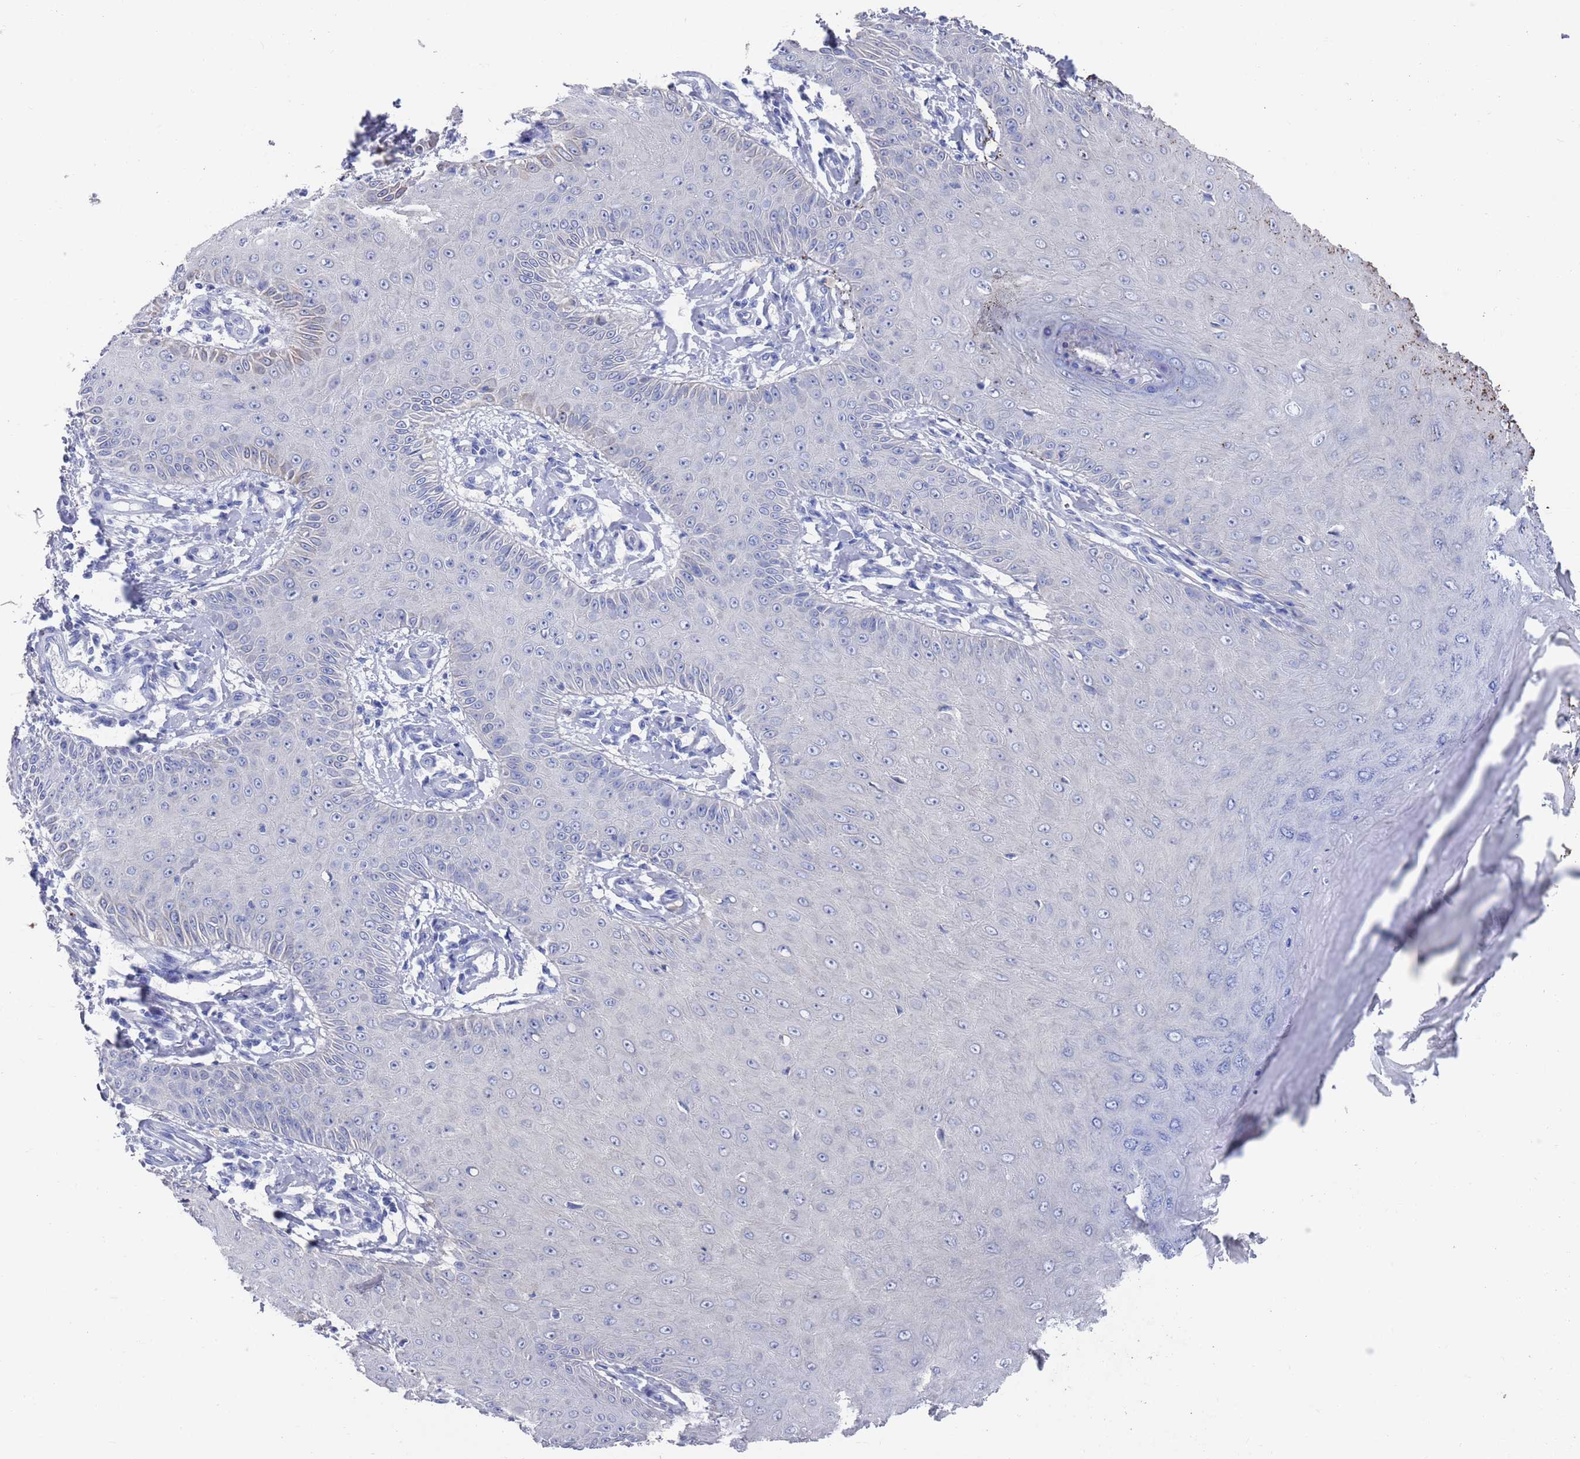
{"staining": {"intensity": "negative", "quantity": "none", "location": "none"}, "tissue": "skin cancer", "cell_type": "Tumor cells", "image_type": "cancer", "snomed": [{"axis": "morphology", "description": "Squamous cell carcinoma, NOS"}, {"axis": "topography", "description": "Skin"}], "caption": "Histopathology image shows no protein staining in tumor cells of skin cancer (squamous cell carcinoma) tissue.", "gene": "MTMR2", "patient": {"sex": "male", "age": 70}}